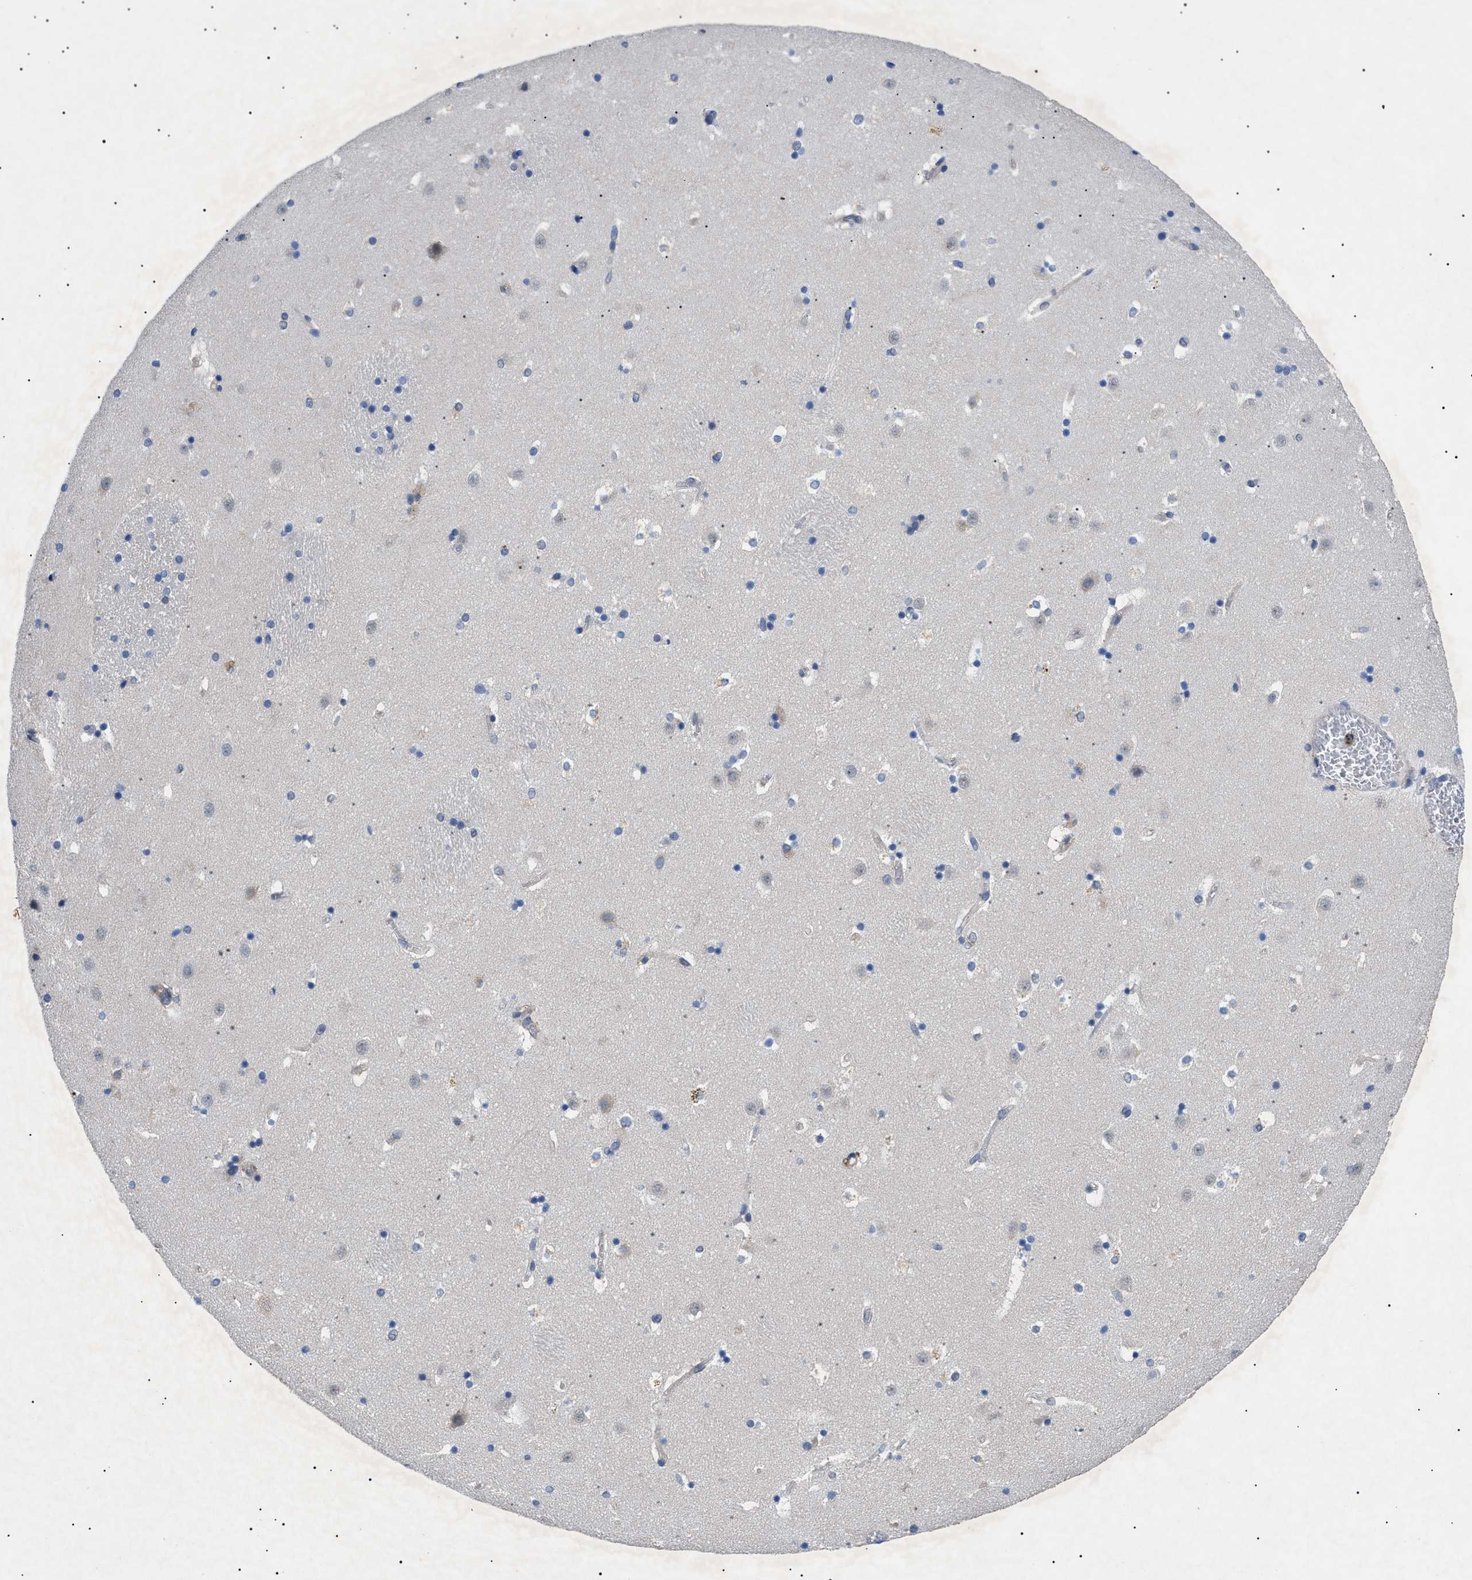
{"staining": {"intensity": "negative", "quantity": "none", "location": "none"}, "tissue": "caudate", "cell_type": "Glial cells", "image_type": "normal", "snomed": [{"axis": "morphology", "description": "Normal tissue, NOS"}, {"axis": "topography", "description": "Lateral ventricle wall"}], "caption": "Micrograph shows no protein positivity in glial cells of normal caudate. (Immunohistochemistry, brightfield microscopy, high magnification).", "gene": "RIPK1", "patient": {"sex": "male", "age": 45}}